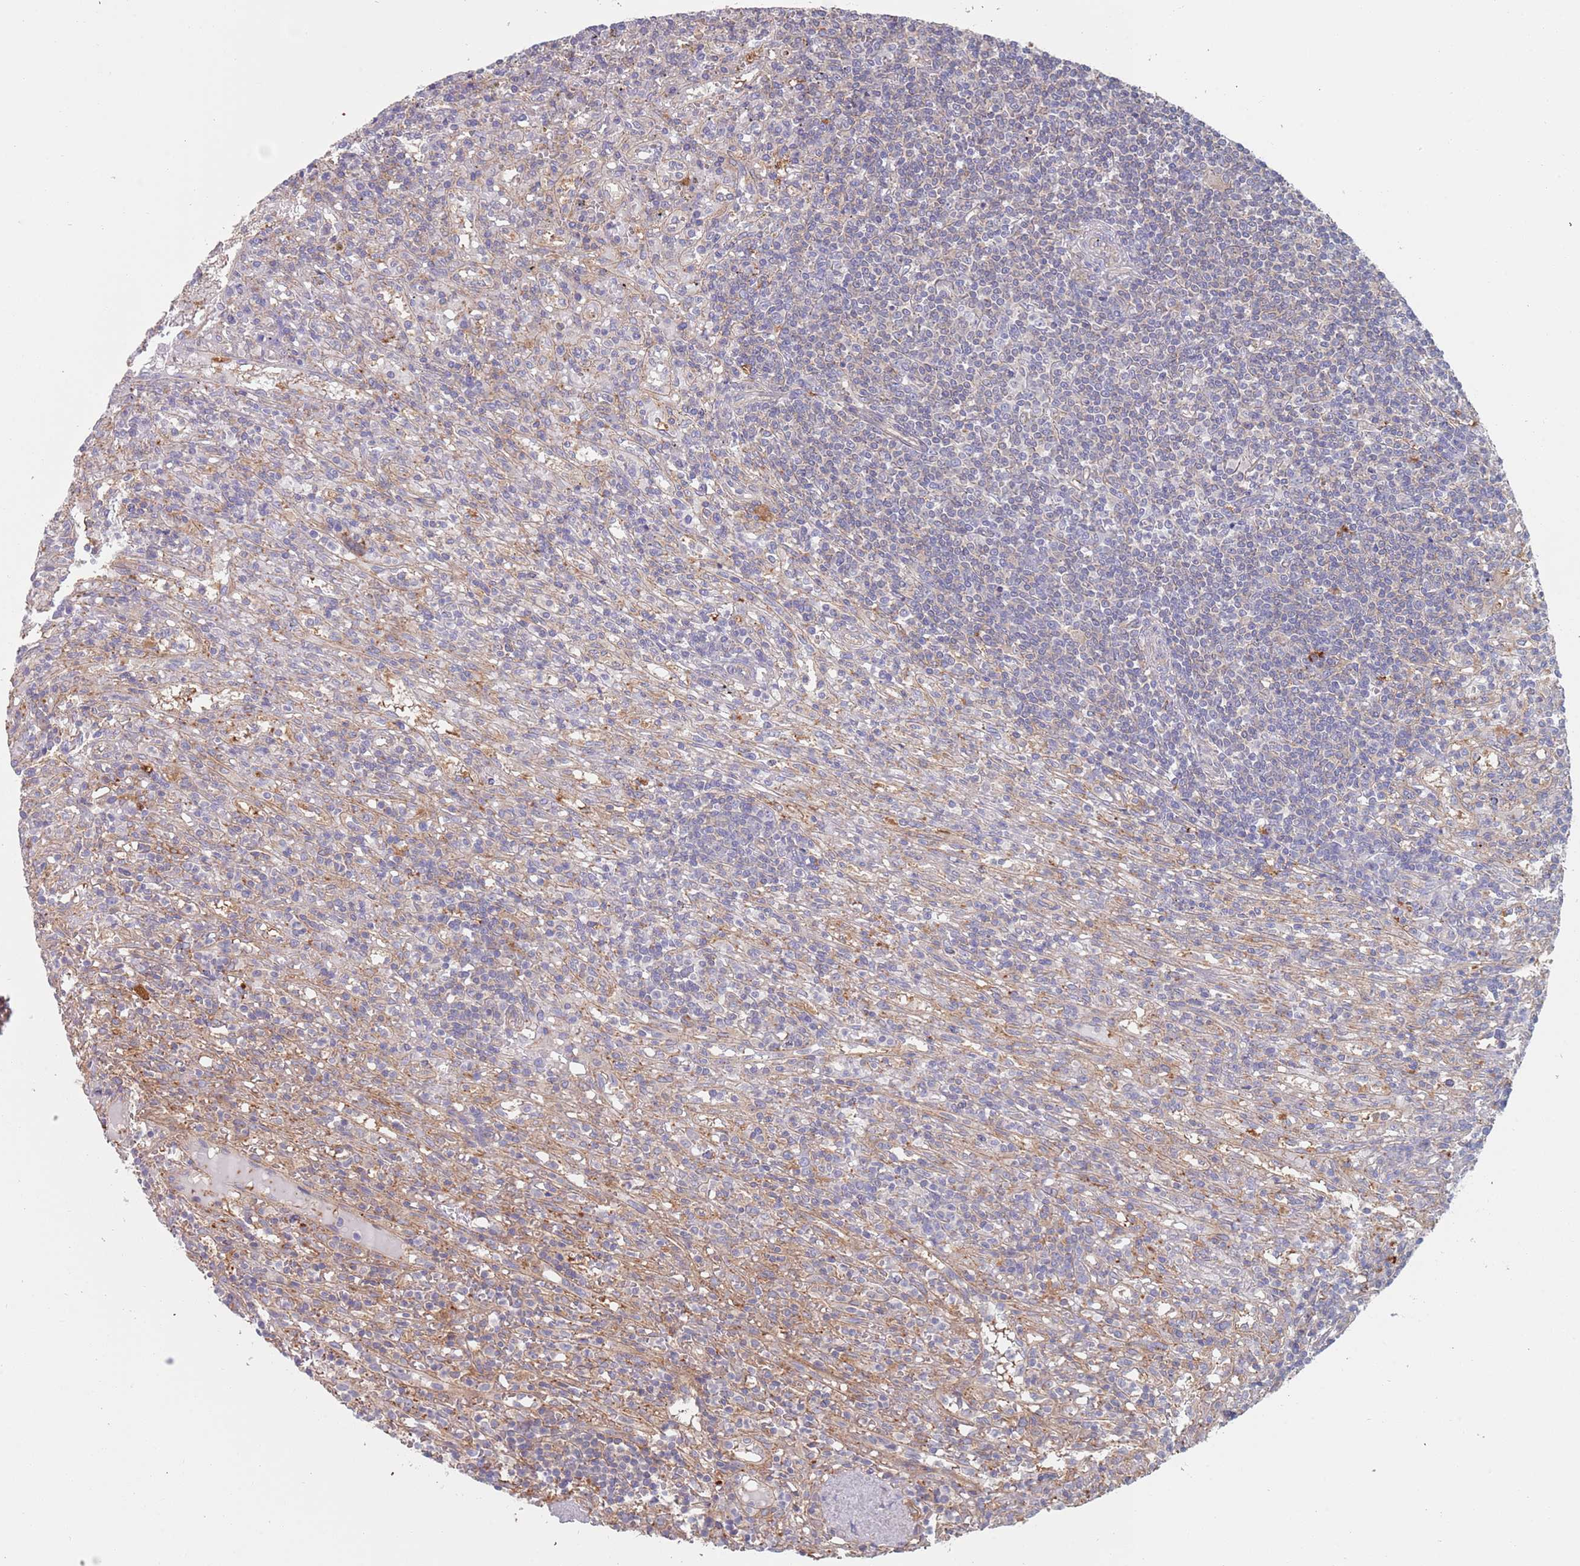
{"staining": {"intensity": "negative", "quantity": "none", "location": "none"}, "tissue": "lymphoma", "cell_type": "Tumor cells", "image_type": "cancer", "snomed": [{"axis": "morphology", "description": "Malignant lymphoma, non-Hodgkin's type, Low grade"}, {"axis": "topography", "description": "Spleen"}], "caption": "Micrograph shows no significant protein positivity in tumor cells of lymphoma.", "gene": "APPL2", "patient": {"sex": "male", "age": 76}}